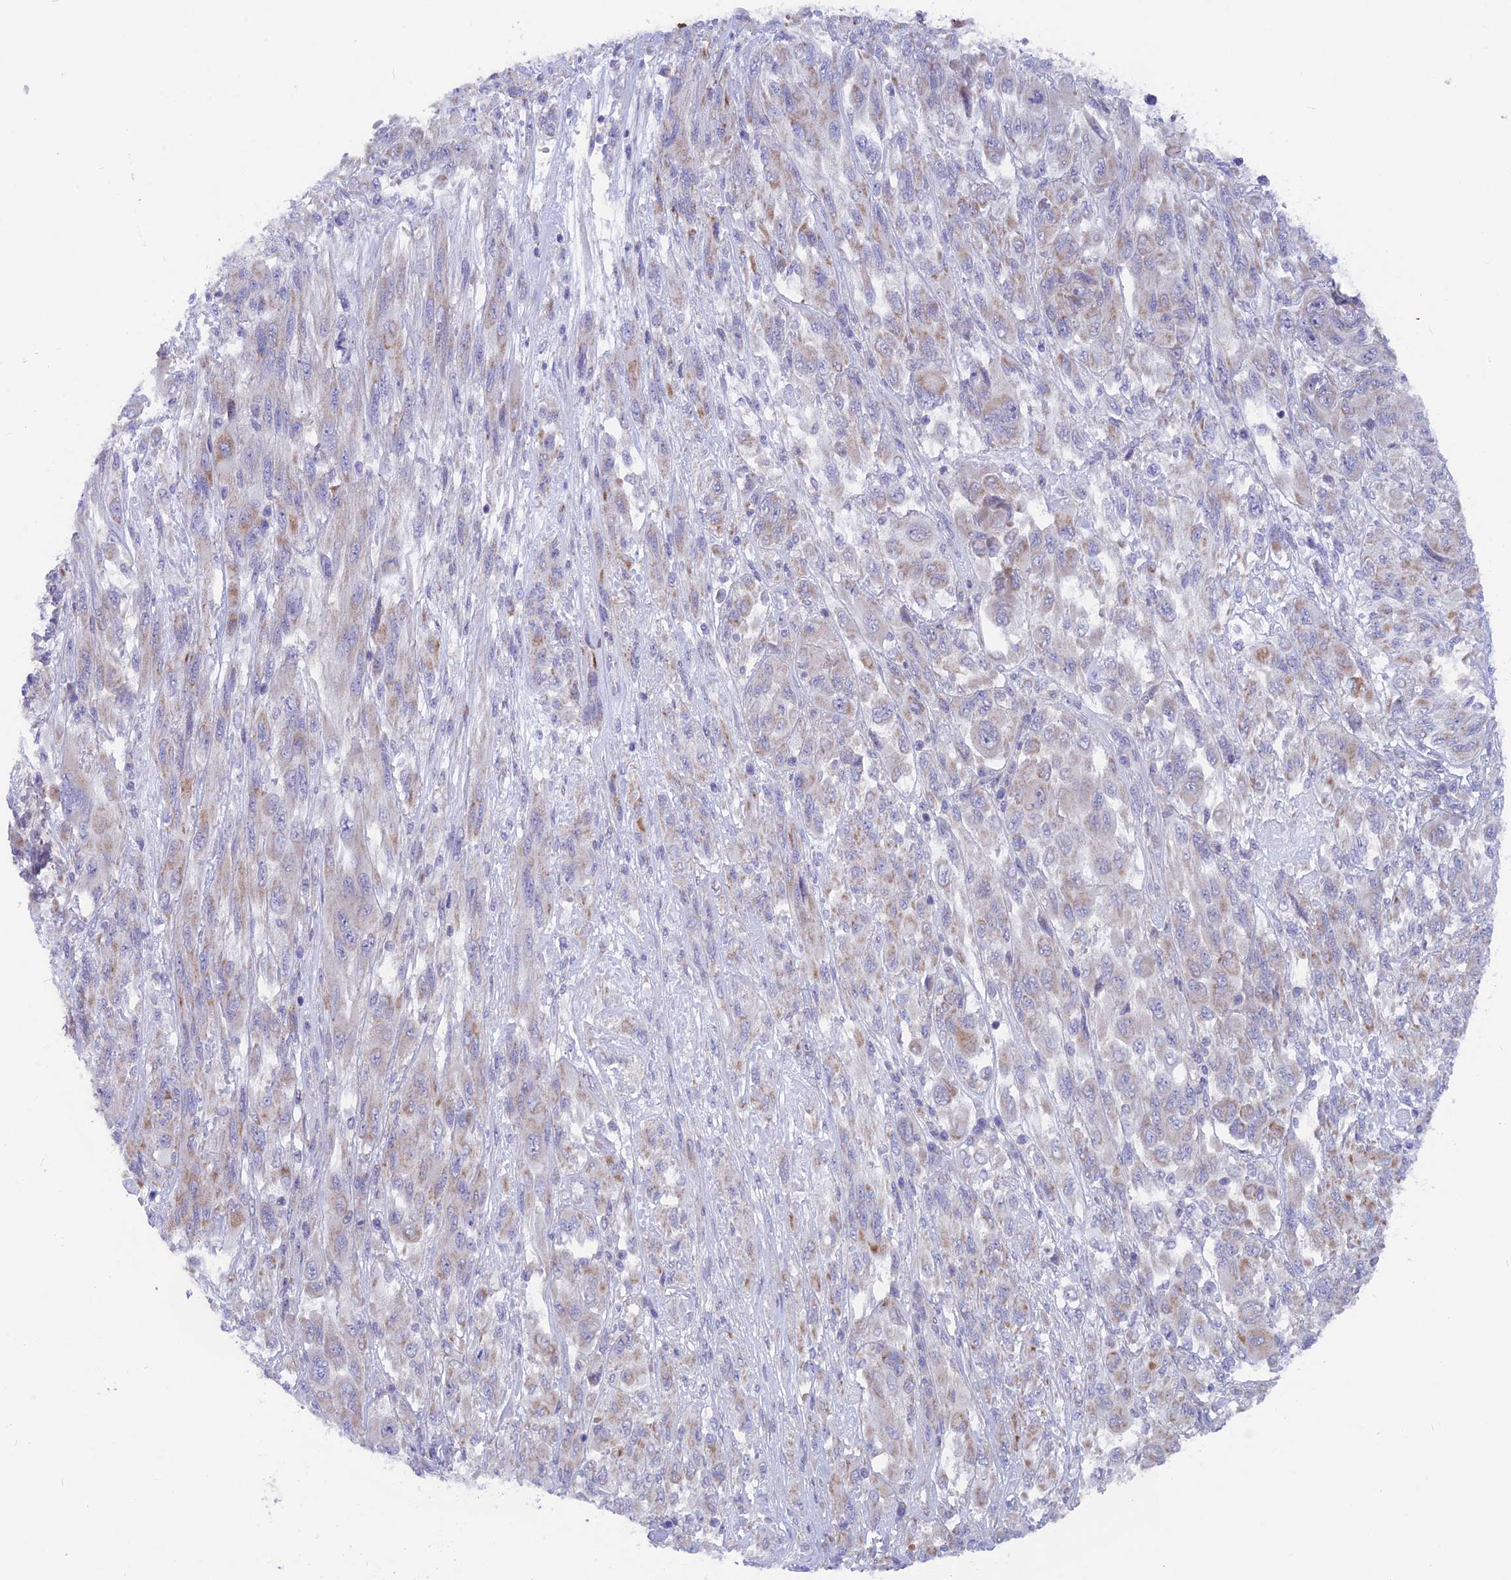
{"staining": {"intensity": "weak", "quantity": "<25%", "location": "cytoplasmic/membranous"}, "tissue": "melanoma", "cell_type": "Tumor cells", "image_type": "cancer", "snomed": [{"axis": "morphology", "description": "Malignant melanoma, NOS"}, {"axis": "topography", "description": "Skin"}], "caption": "The image shows no staining of tumor cells in melanoma.", "gene": "PLAC9", "patient": {"sex": "female", "age": 91}}